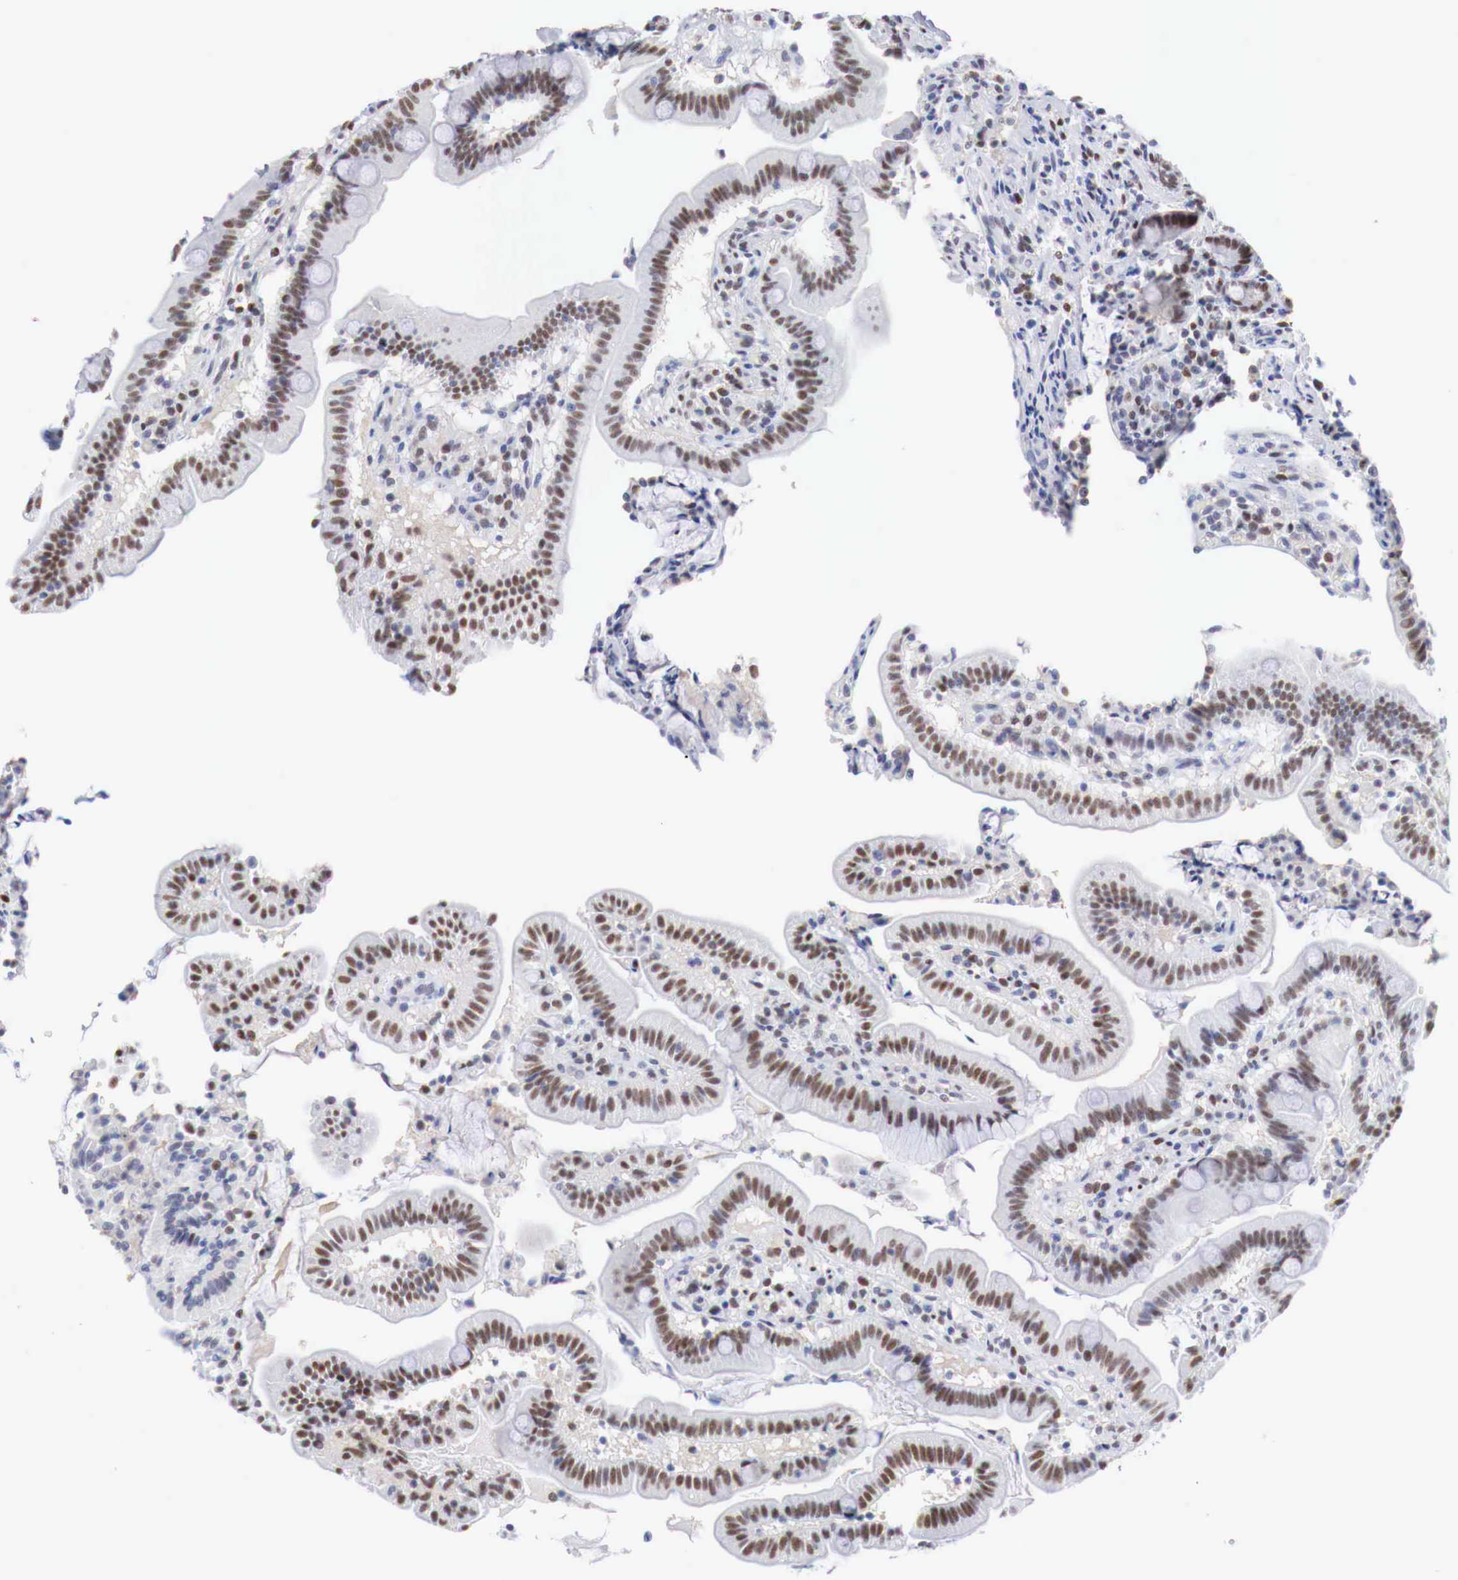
{"staining": {"intensity": "strong", "quantity": ">75%", "location": "nuclear"}, "tissue": "duodenum", "cell_type": "Glandular cells", "image_type": "normal", "snomed": [{"axis": "morphology", "description": "Normal tissue, NOS"}, {"axis": "topography", "description": "Duodenum"}], "caption": "Glandular cells demonstrate high levels of strong nuclear expression in approximately >75% of cells in unremarkable human duodenum.", "gene": "FOXP2", "patient": {"sex": "female", "age": 77}}